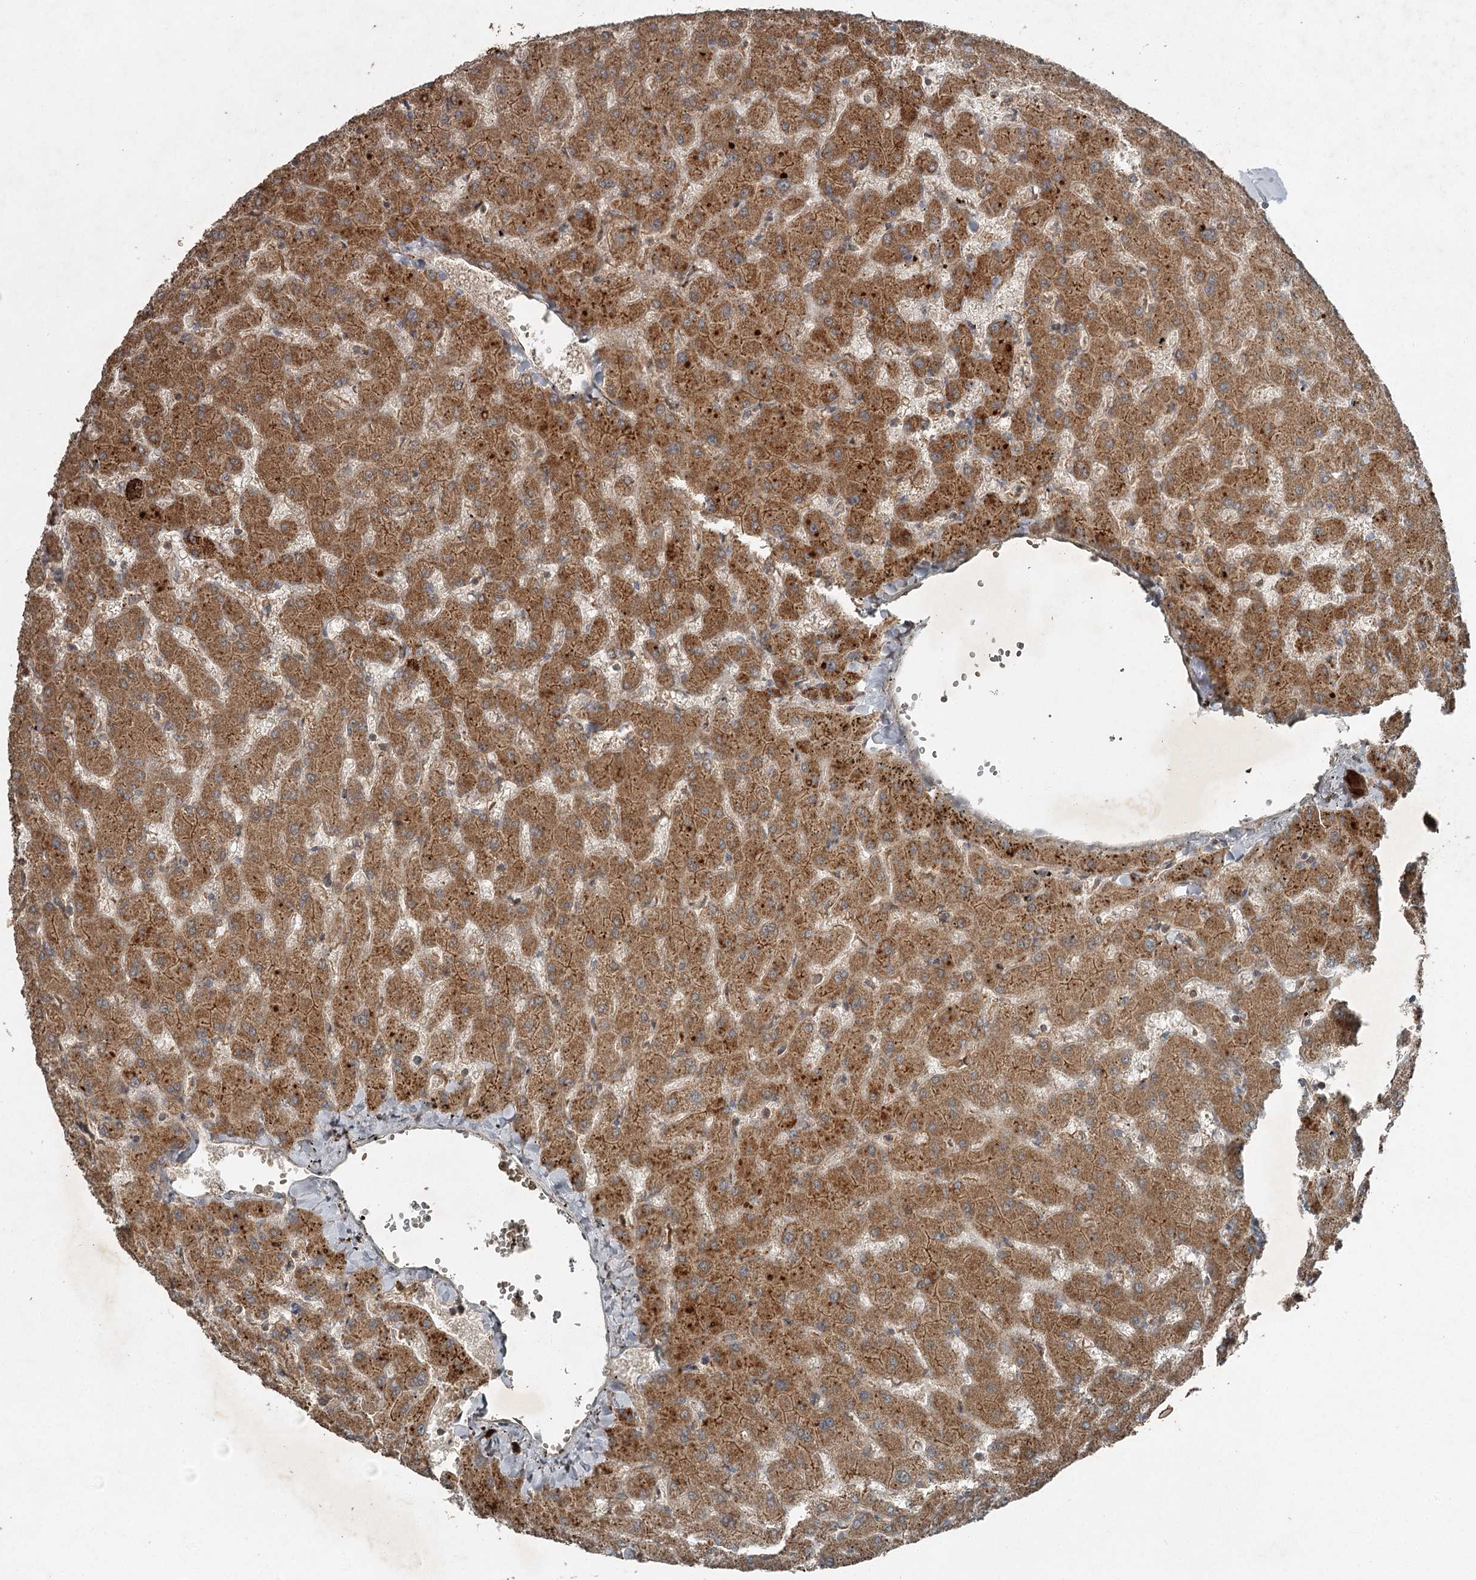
{"staining": {"intensity": "weak", "quantity": ">75%", "location": "cytoplasmic/membranous"}, "tissue": "liver", "cell_type": "Cholangiocytes", "image_type": "normal", "snomed": [{"axis": "morphology", "description": "Normal tissue, NOS"}, {"axis": "topography", "description": "Liver"}], "caption": "IHC staining of unremarkable liver, which demonstrates low levels of weak cytoplasmic/membranous positivity in approximately >75% of cholangiocytes indicating weak cytoplasmic/membranous protein staining. The staining was performed using DAB (3,3'-diaminobenzidine) (brown) for protein detection and nuclei were counterstained in hematoxylin (blue).", "gene": "SLC39A8", "patient": {"sex": "female", "age": 63}}